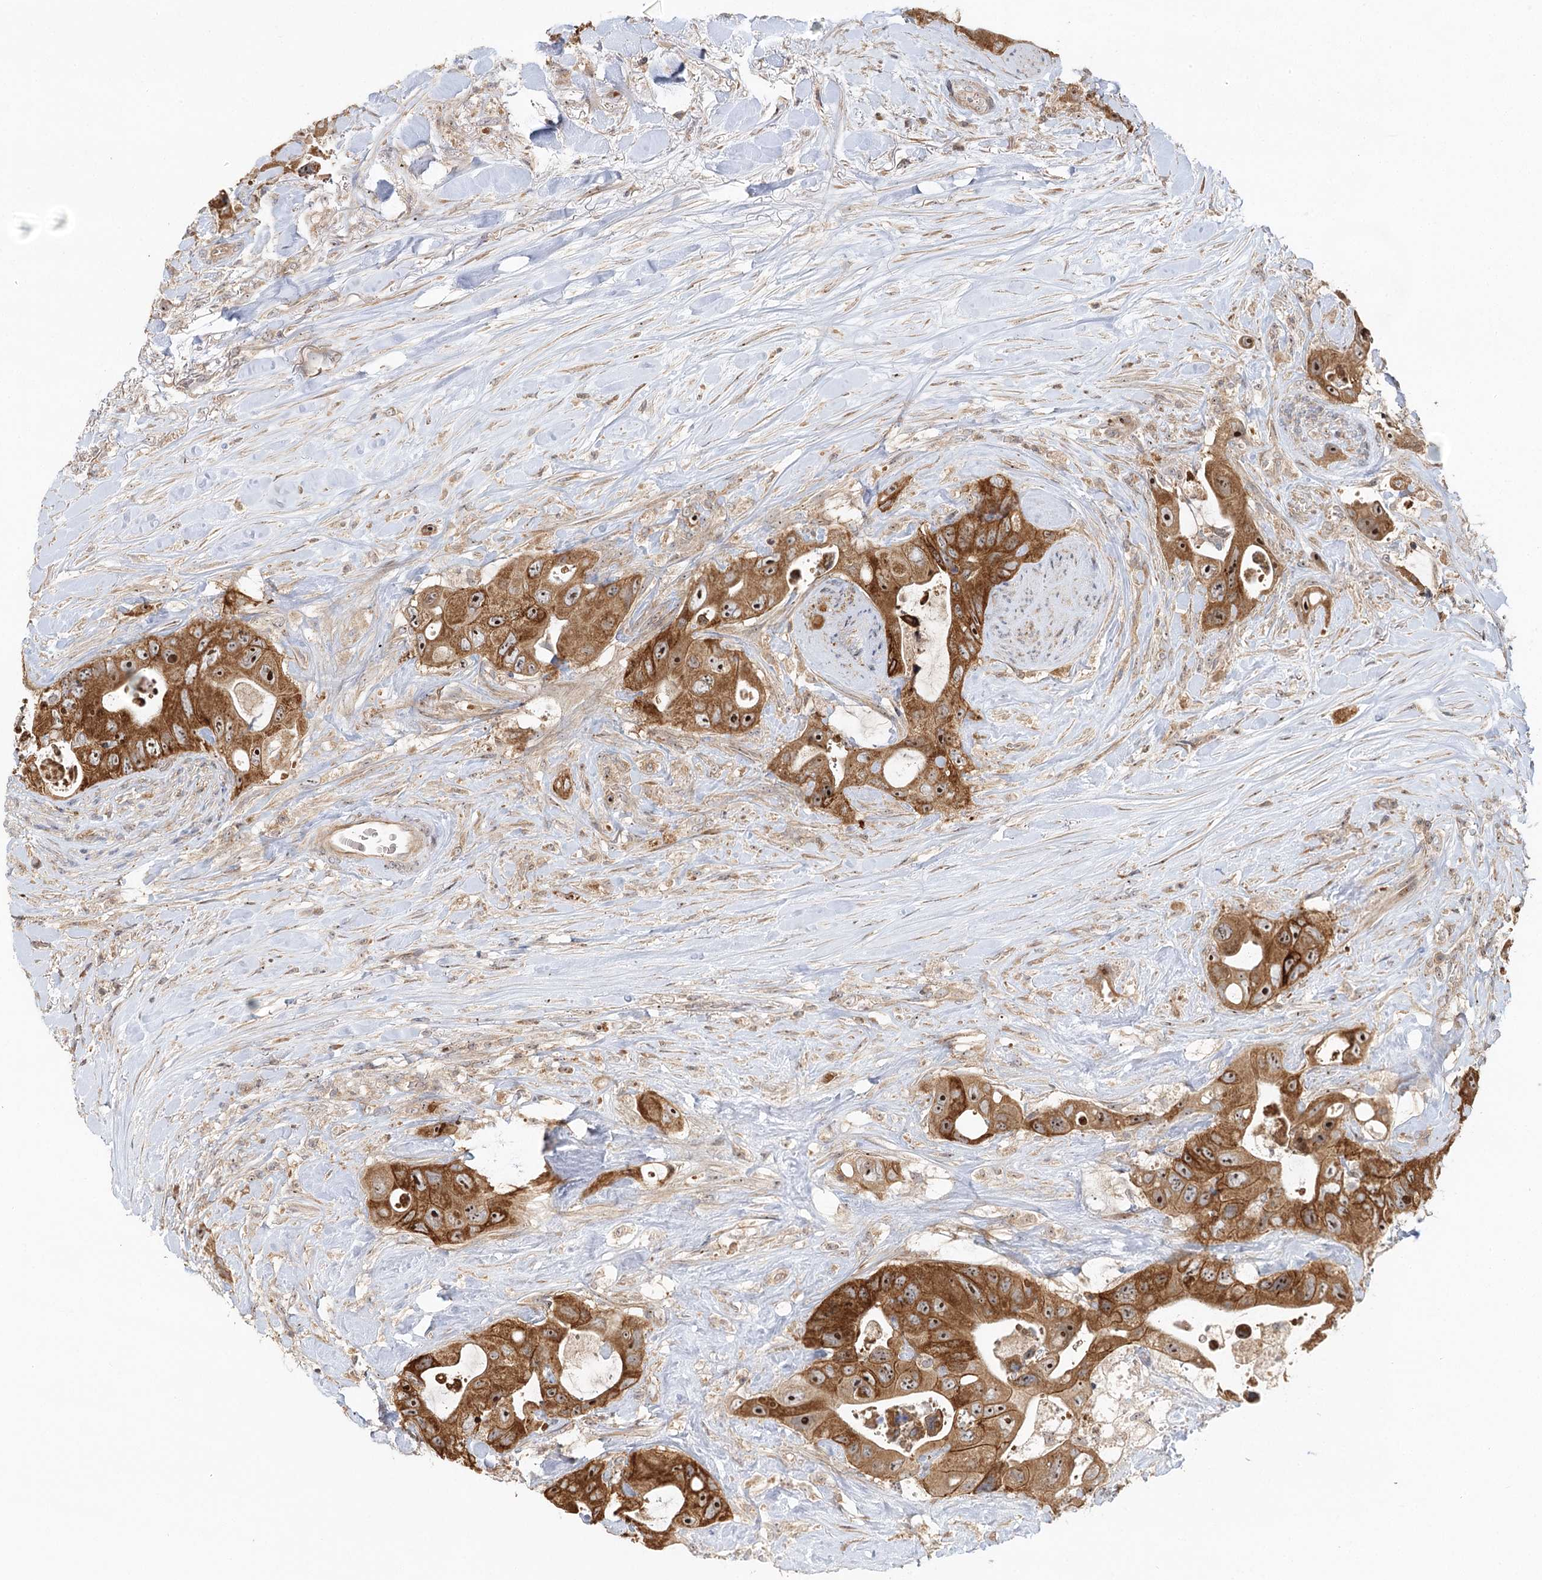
{"staining": {"intensity": "moderate", "quantity": ">75%", "location": "cytoplasmic/membranous,nuclear"}, "tissue": "colorectal cancer", "cell_type": "Tumor cells", "image_type": "cancer", "snomed": [{"axis": "morphology", "description": "Adenocarcinoma, NOS"}, {"axis": "topography", "description": "Colon"}], "caption": "Immunohistochemistry (IHC) histopathology image of neoplastic tissue: colorectal cancer stained using IHC reveals medium levels of moderate protein expression localized specifically in the cytoplasmic/membranous and nuclear of tumor cells, appearing as a cytoplasmic/membranous and nuclear brown color.", "gene": "RAPGEF6", "patient": {"sex": "female", "age": 46}}